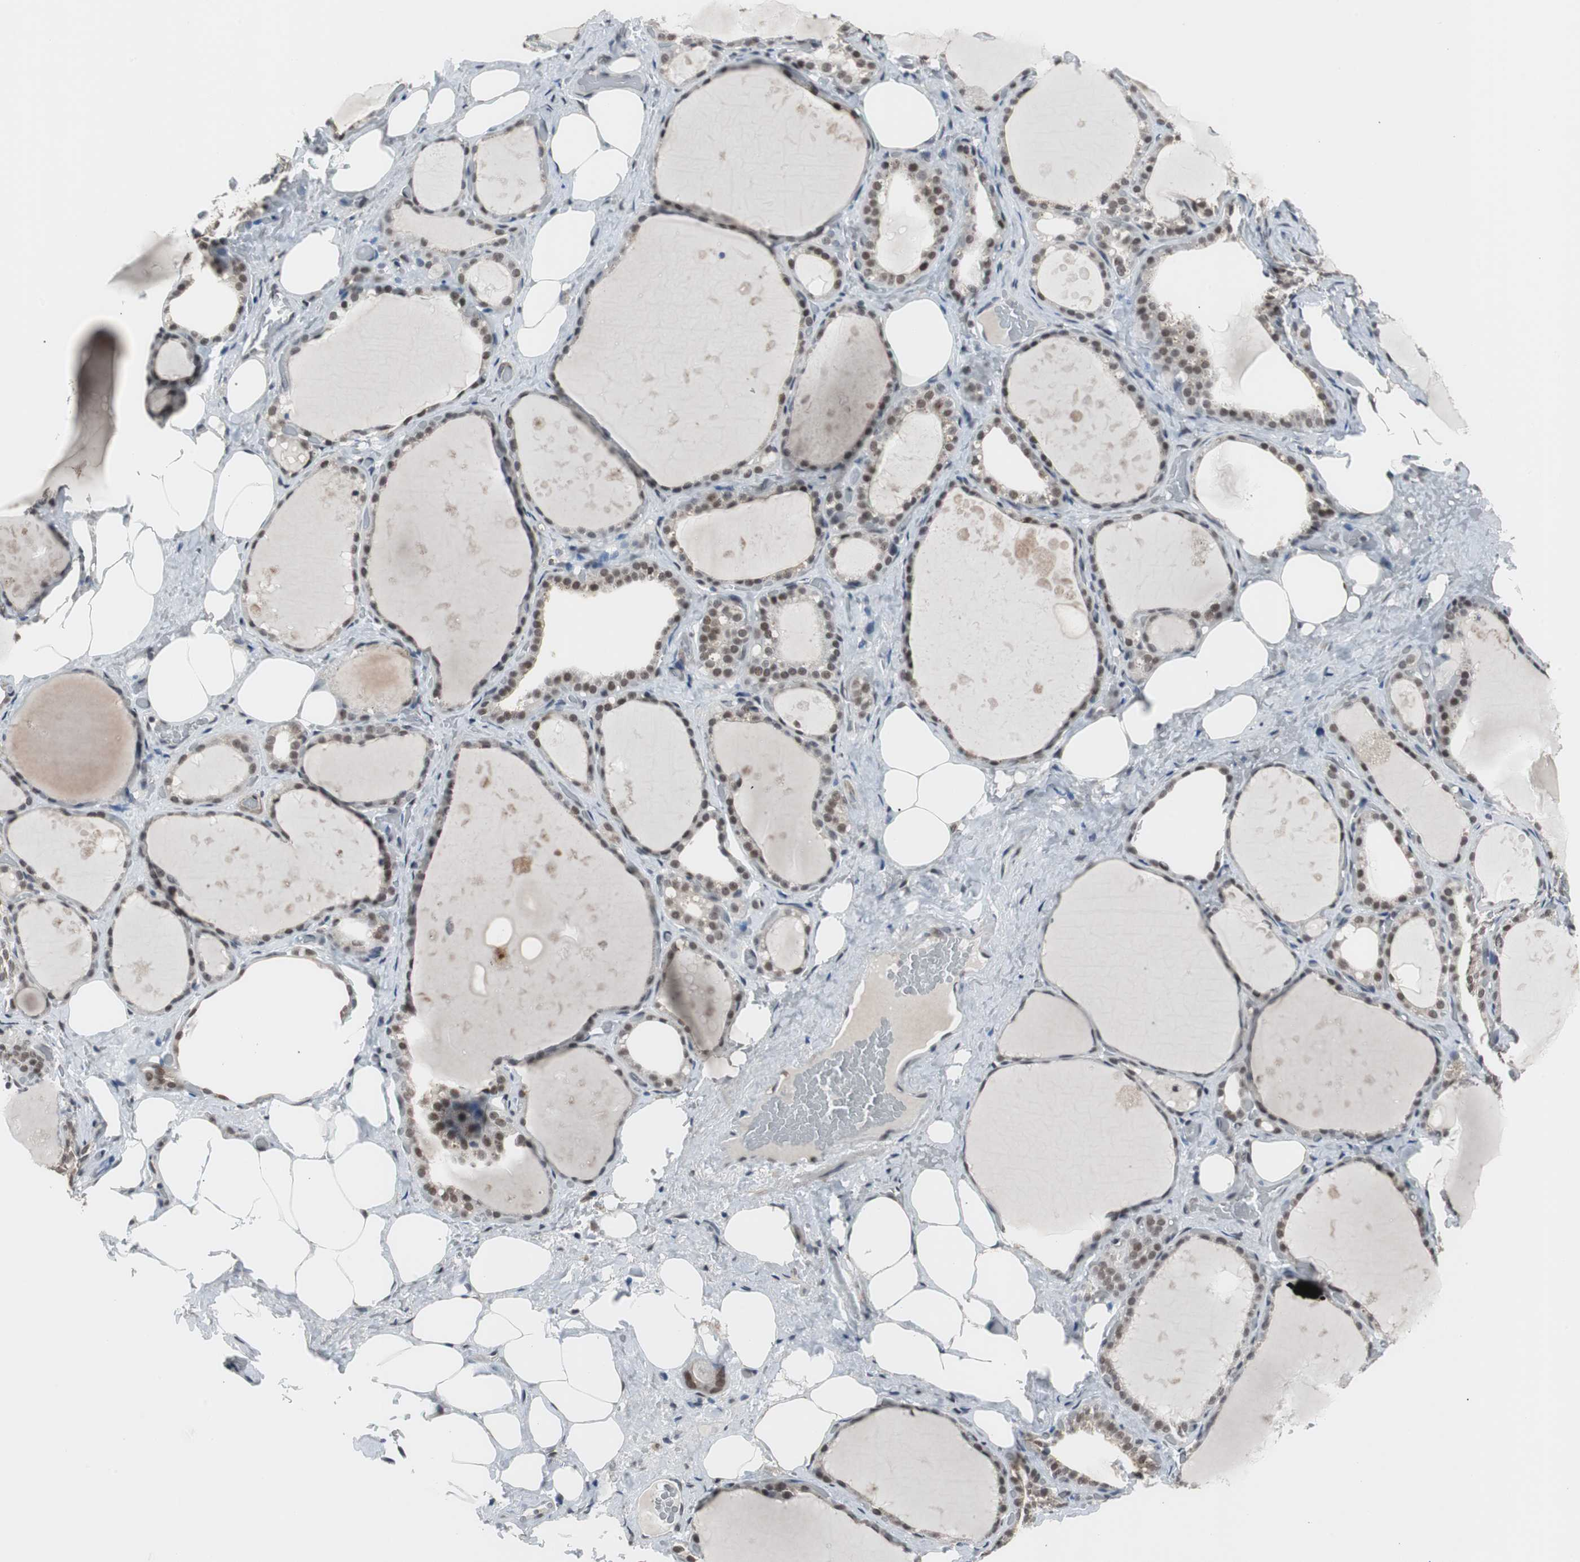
{"staining": {"intensity": "moderate", "quantity": ">75%", "location": "nuclear"}, "tissue": "thyroid gland", "cell_type": "Glandular cells", "image_type": "normal", "snomed": [{"axis": "morphology", "description": "Normal tissue, NOS"}, {"axis": "topography", "description": "Thyroid gland"}], "caption": "Protein staining by immunohistochemistry (IHC) shows moderate nuclear staining in about >75% of glandular cells in normal thyroid gland.", "gene": "TAF7", "patient": {"sex": "male", "age": 61}}